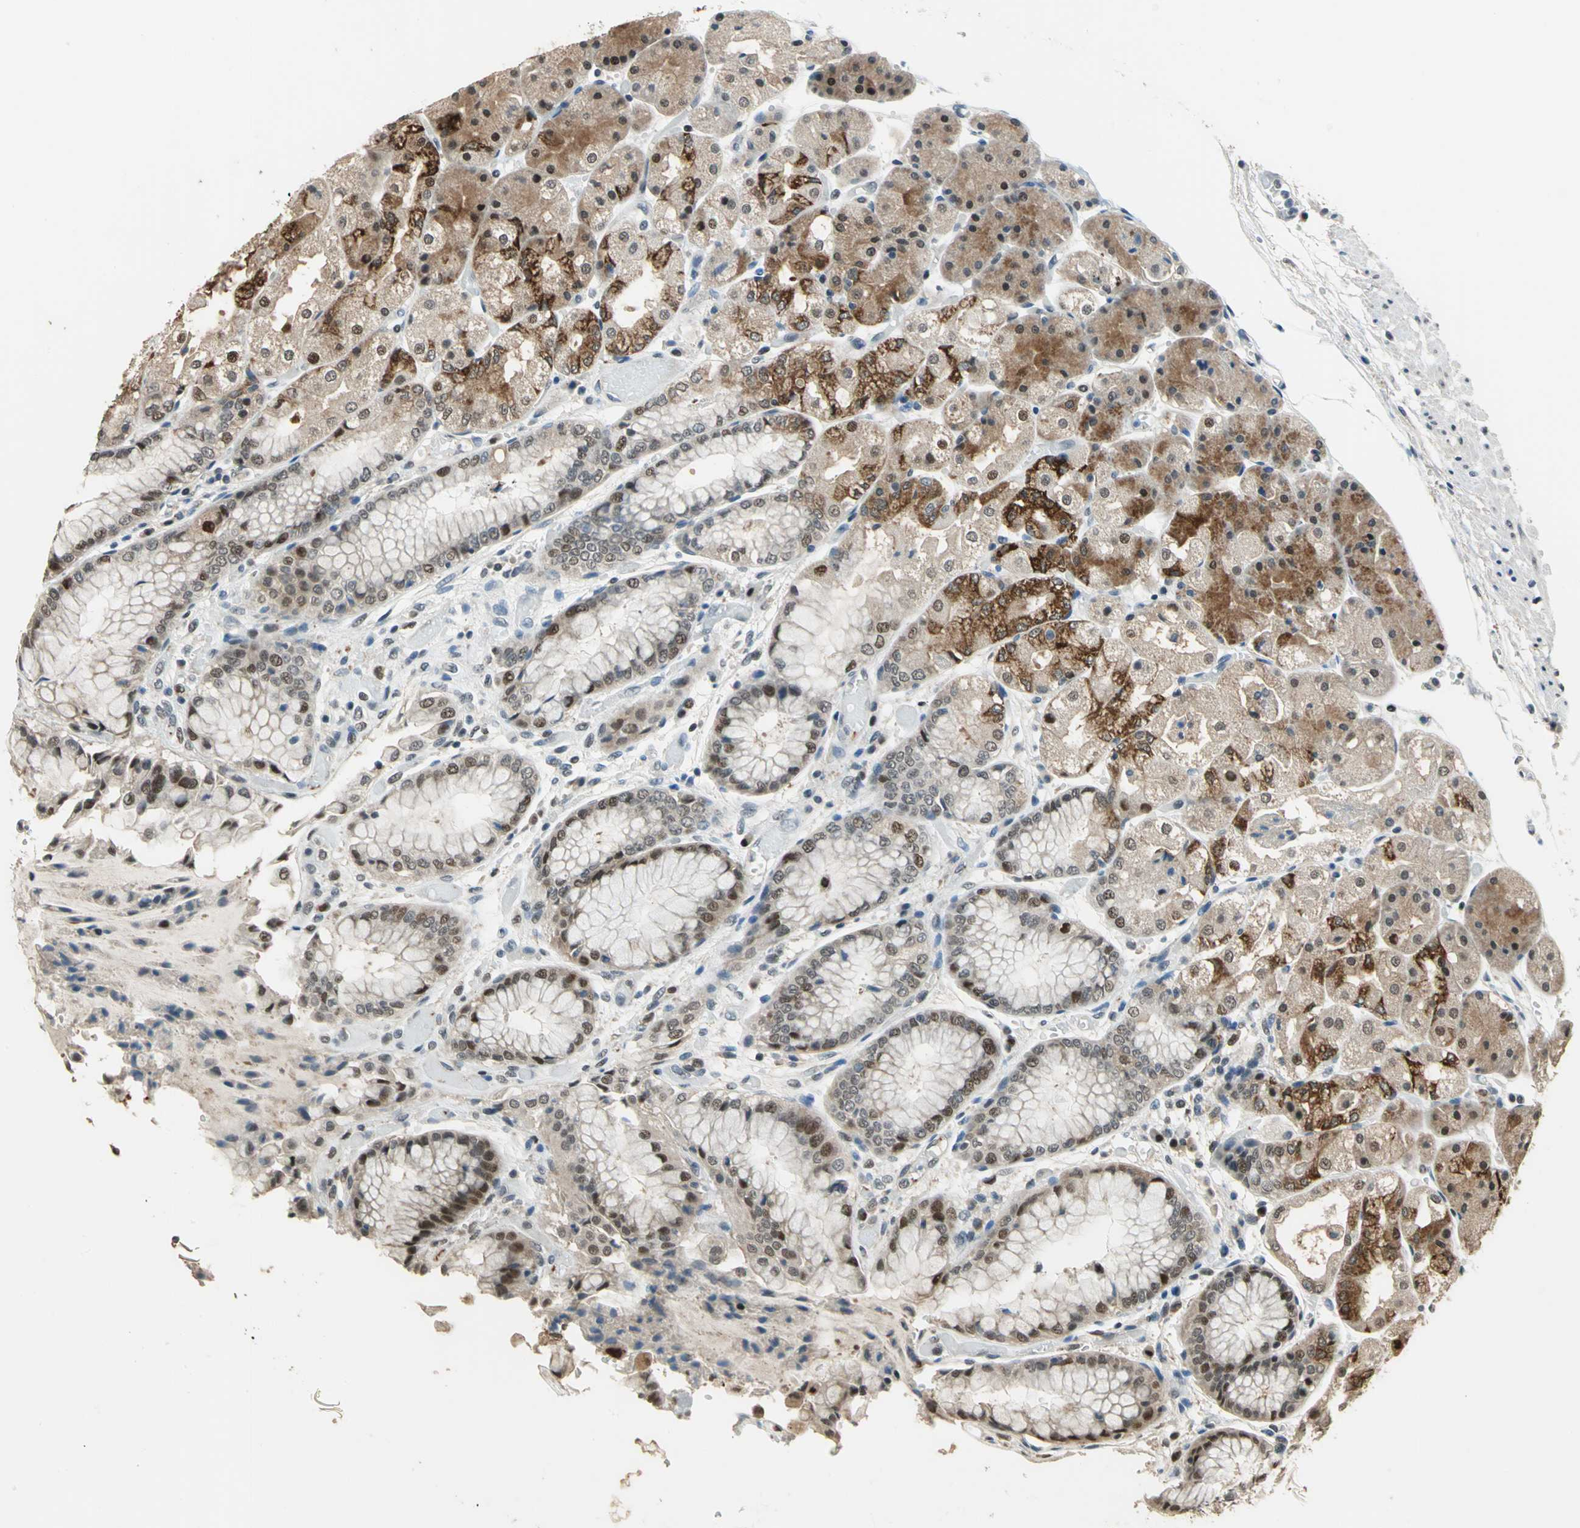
{"staining": {"intensity": "moderate", "quantity": ">75%", "location": "cytoplasmic/membranous,nuclear"}, "tissue": "stomach", "cell_type": "Glandular cells", "image_type": "normal", "snomed": [{"axis": "morphology", "description": "Normal tissue, NOS"}, {"axis": "topography", "description": "Stomach, upper"}], "caption": "Immunohistochemistry (DAB) staining of benign stomach demonstrates moderate cytoplasmic/membranous,nuclear protein positivity in approximately >75% of glandular cells.", "gene": "MIS18BP1", "patient": {"sex": "male", "age": 72}}